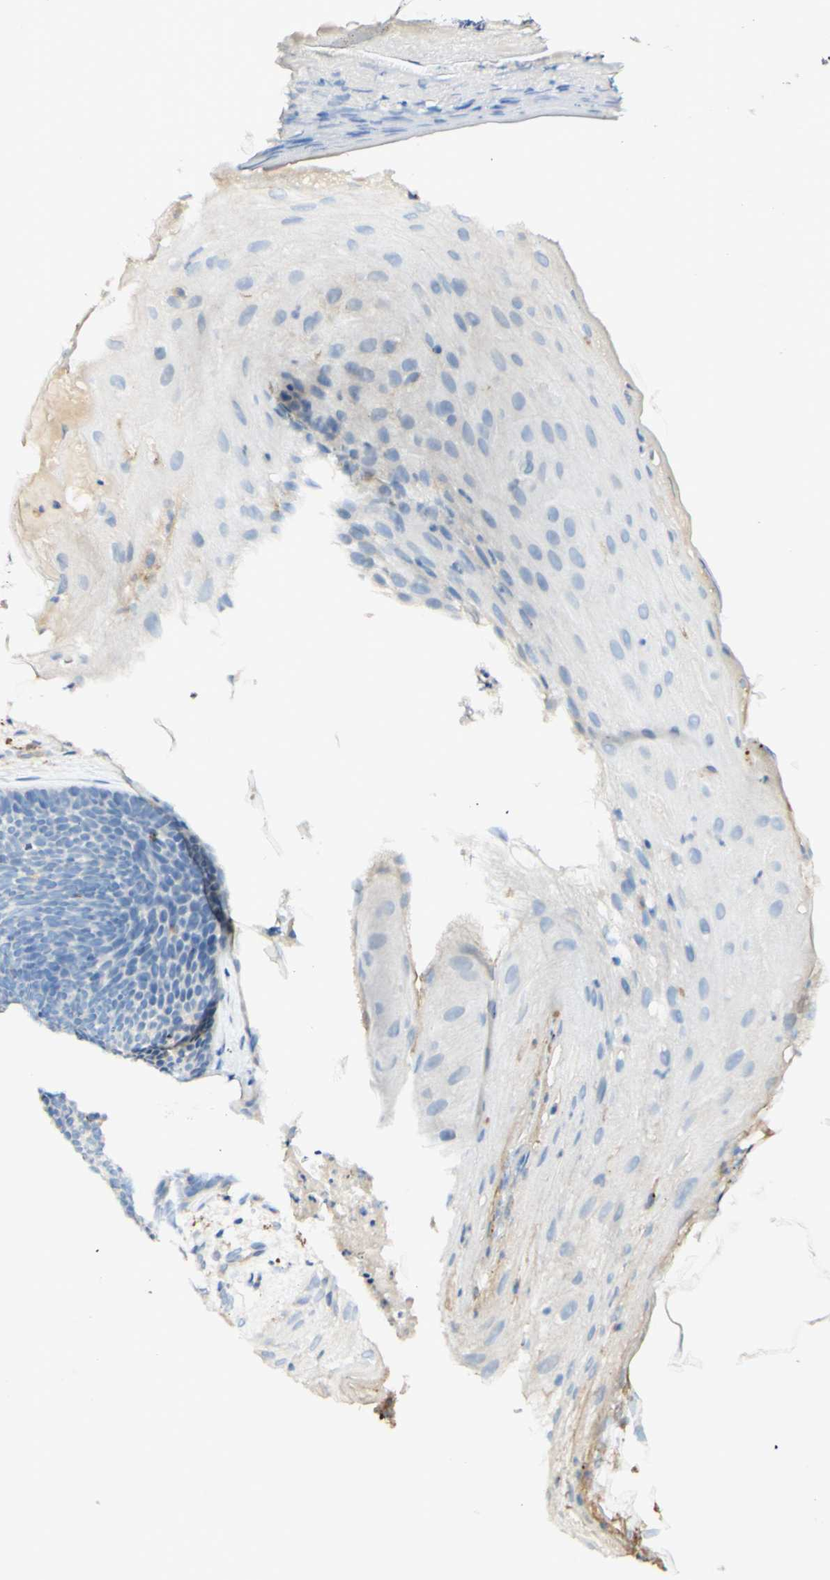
{"staining": {"intensity": "negative", "quantity": "none", "location": "none"}, "tissue": "skin cancer", "cell_type": "Tumor cells", "image_type": "cancer", "snomed": [{"axis": "morphology", "description": "Basal cell carcinoma"}, {"axis": "topography", "description": "Skin"}], "caption": "DAB immunohistochemical staining of skin basal cell carcinoma demonstrates no significant positivity in tumor cells.", "gene": "FCGRT", "patient": {"sex": "female", "age": 70}}